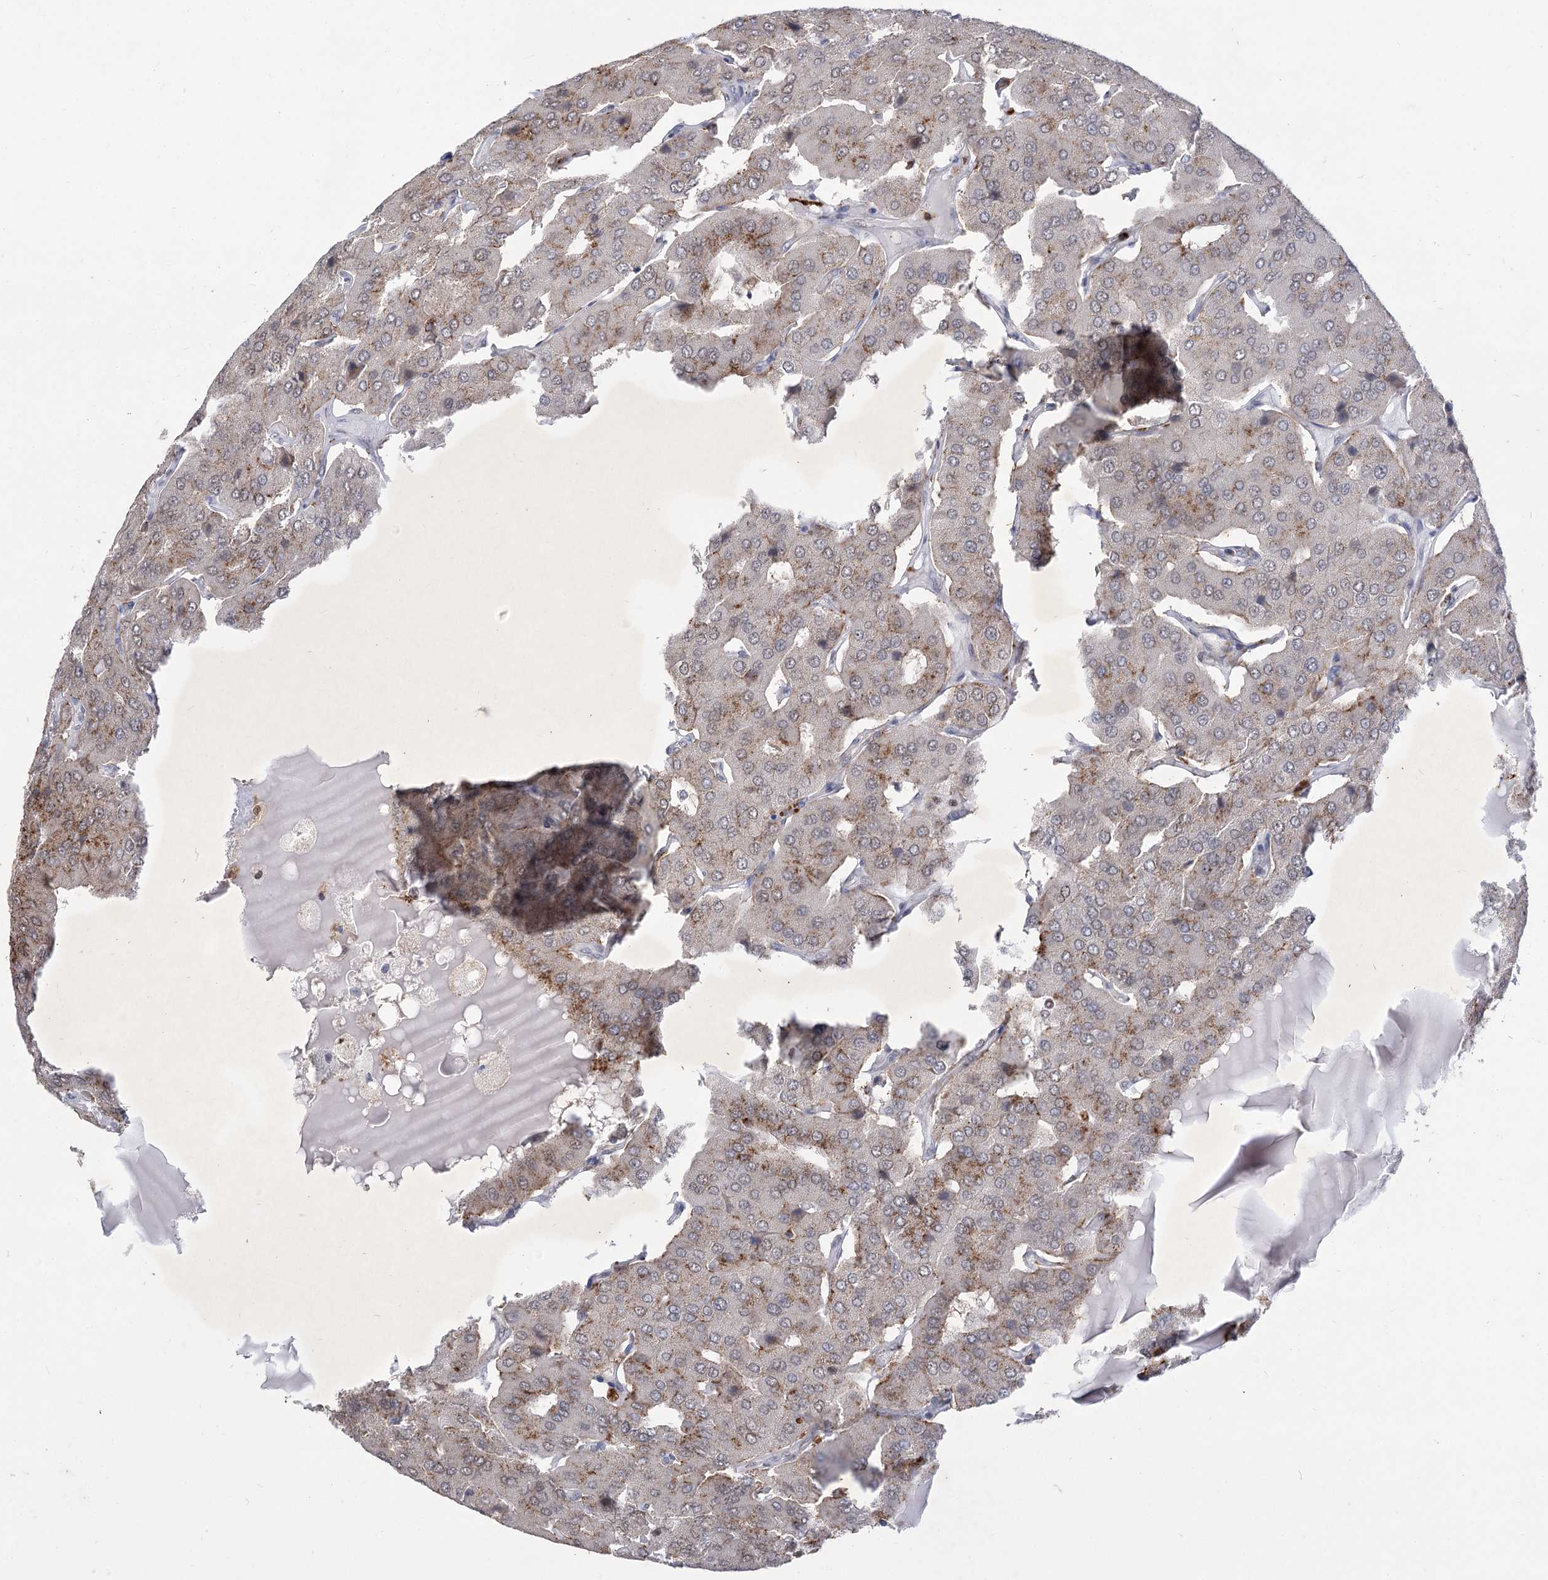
{"staining": {"intensity": "weak", "quantity": ">75%", "location": "cytoplasmic/membranous"}, "tissue": "parathyroid gland", "cell_type": "Glandular cells", "image_type": "normal", "snomed": [{"axis": "morphology", "description": "Normal tissue, NOS"}, {"axis": "morphology", "description": "Adenoma, NOS"}, {"axis": "topography", "description": "Parathyroid gland"}], "caption": "This histopathology image reveals benign parathyroid gland stained with IHC to label a protein in brown. The cytoplasmic/membranous of glandular cells show weak positivity for the protein. Nuclei are counter-stained blue.", "gene": "SIAE", "patient": {"sex": "female", "age": 86}}